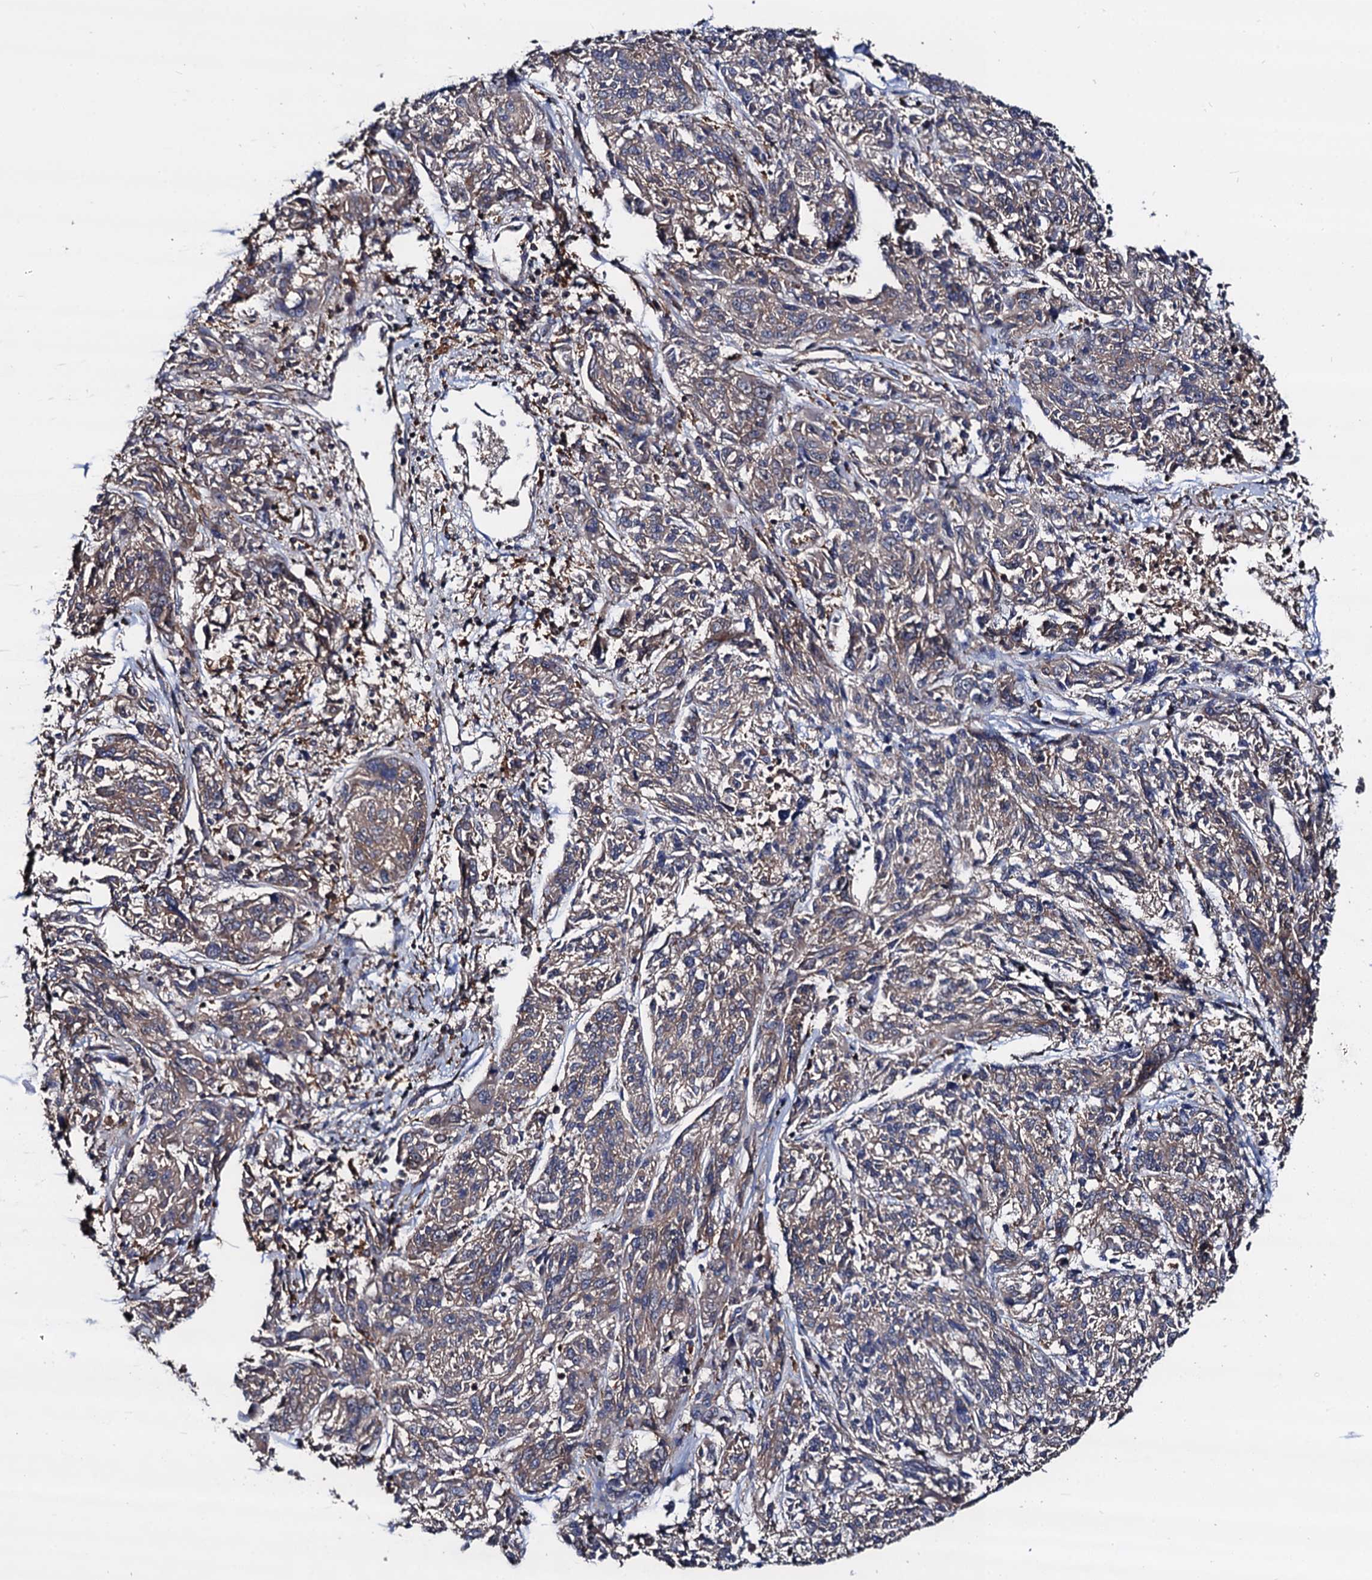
{"staining": {"intensity": "weak", "quantity": "<25%", "location": "cytoplasmic/membranous"}, "tissue": "melanoma", "cell_type": "Tumor cells", "image_type": "cancer", "snomed": [{"axis": "morphology", "description": "Malignant melanoma, NOS"}, {"axis": "topography", "description": "Skin"}], "caption": "Image shows no protein expression in tumor cells of malignant melanoma tissue.", "gene": "BORA", "patient": {"sex": "male", "age": 53}}